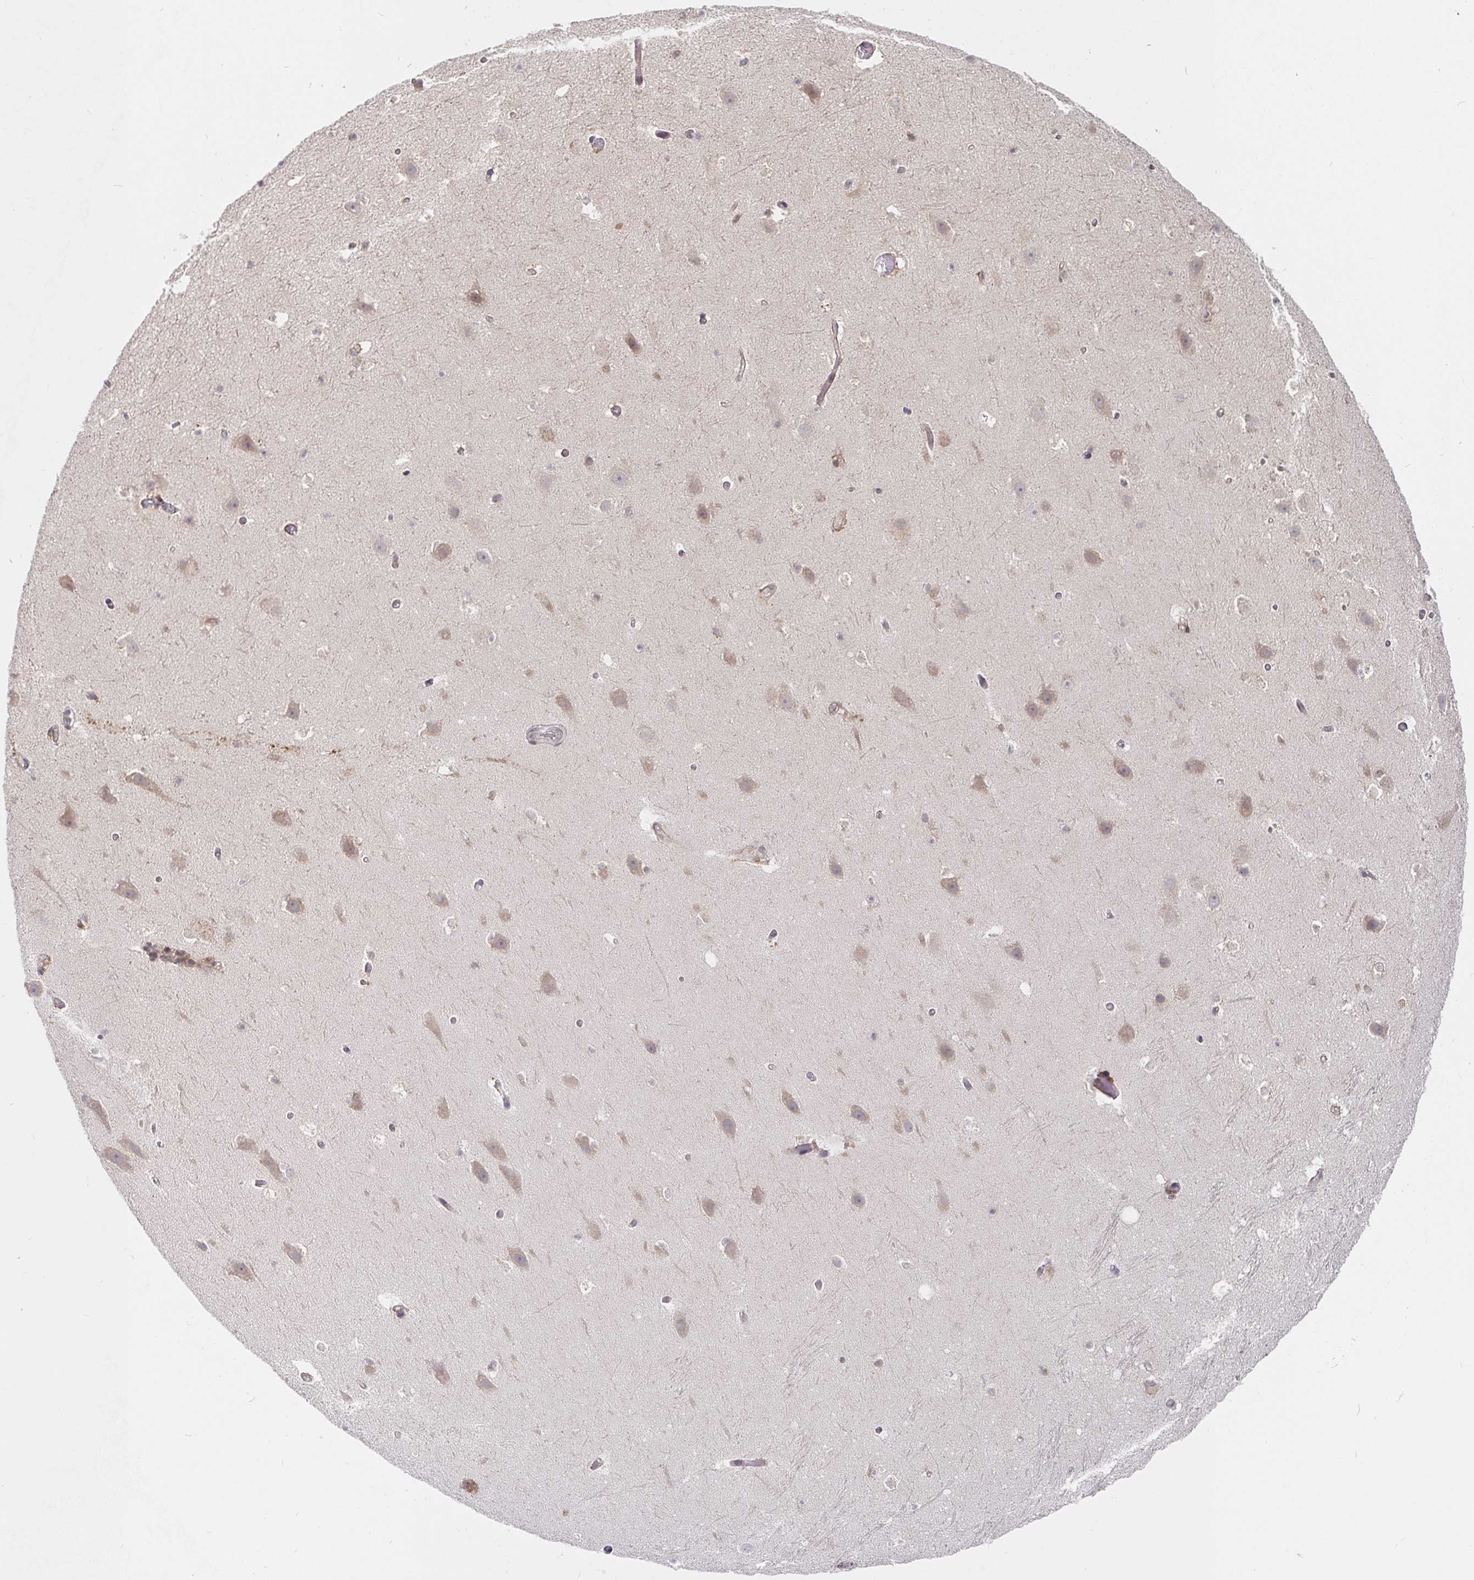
{"staining": {"intensity": "negative", "quantity": "none", "location": "none"}, "tissue": "hippocampus", "cell_type": "Glial cells", "image_type": "normal", "snomed": [{"axis": "morphology", "description": "Normal tissue, NOS"}, {"axis": "topography", "description": "Hippocampus"}], "caption": "The histopathology image reveals no significant expression in glial cells of hippocampus.", "gene": "ALG1L2", "patient": {"sex": "male", "age": 26}}